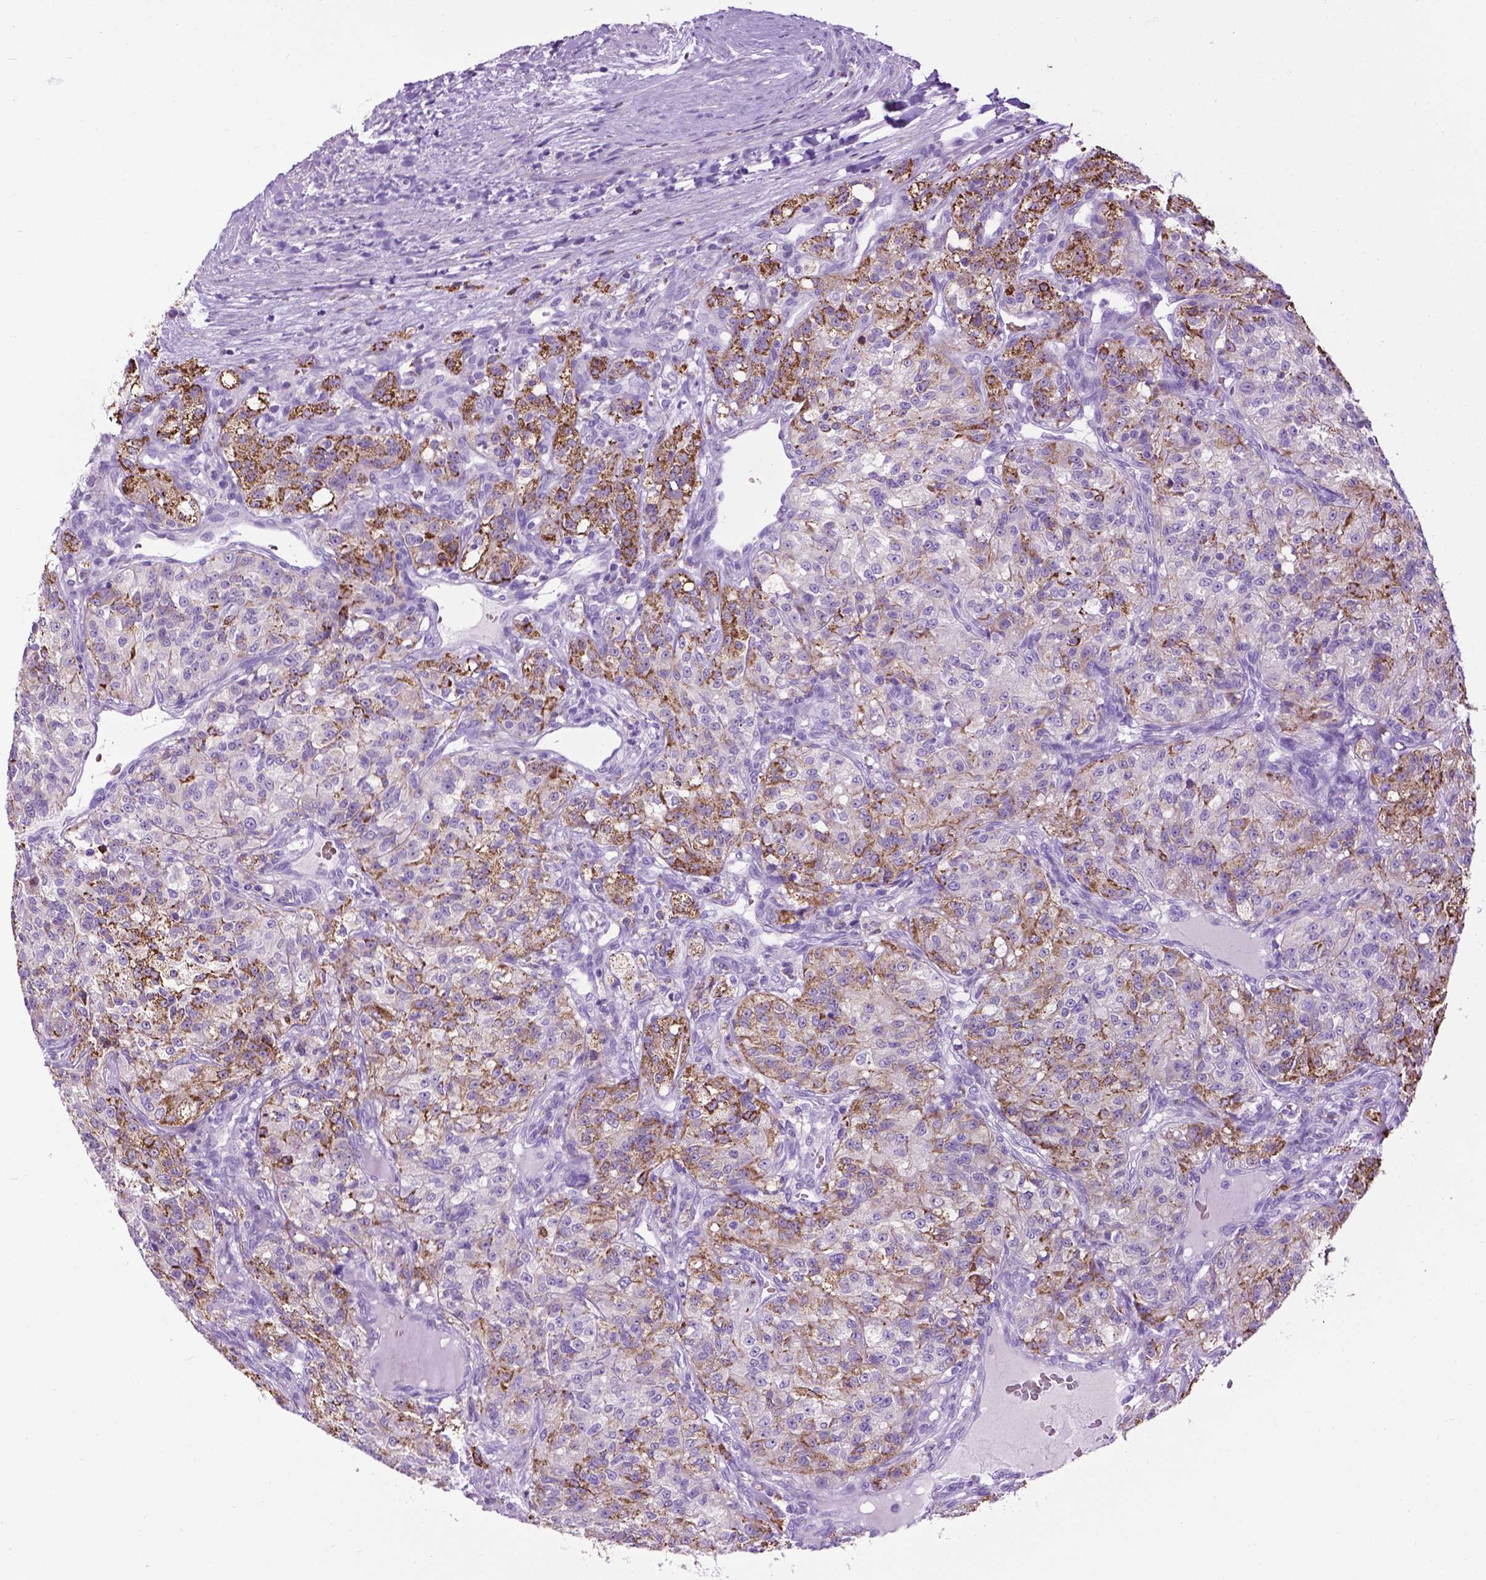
{"staining": {"intensity": "moderate", "quantity": "25%-75%", "location": "nuclear"}, "tissue": "renal cancer", "cell_type": "Tumor cells", "image_type": "cancer", "snomed": [{"axis": "morphology", "description": "Adenocarcinoma, NOS"}, {"axis": "topography", "description": "Kidney"}], "caption": "A photomicrograph of human renal cancer (adenocarcinoma) stained for a protein exhibits moderate nuclear brown staining in tumor cells.", "gene": "TMEM132E", "patient": {"sex": "female", "age": 63}}